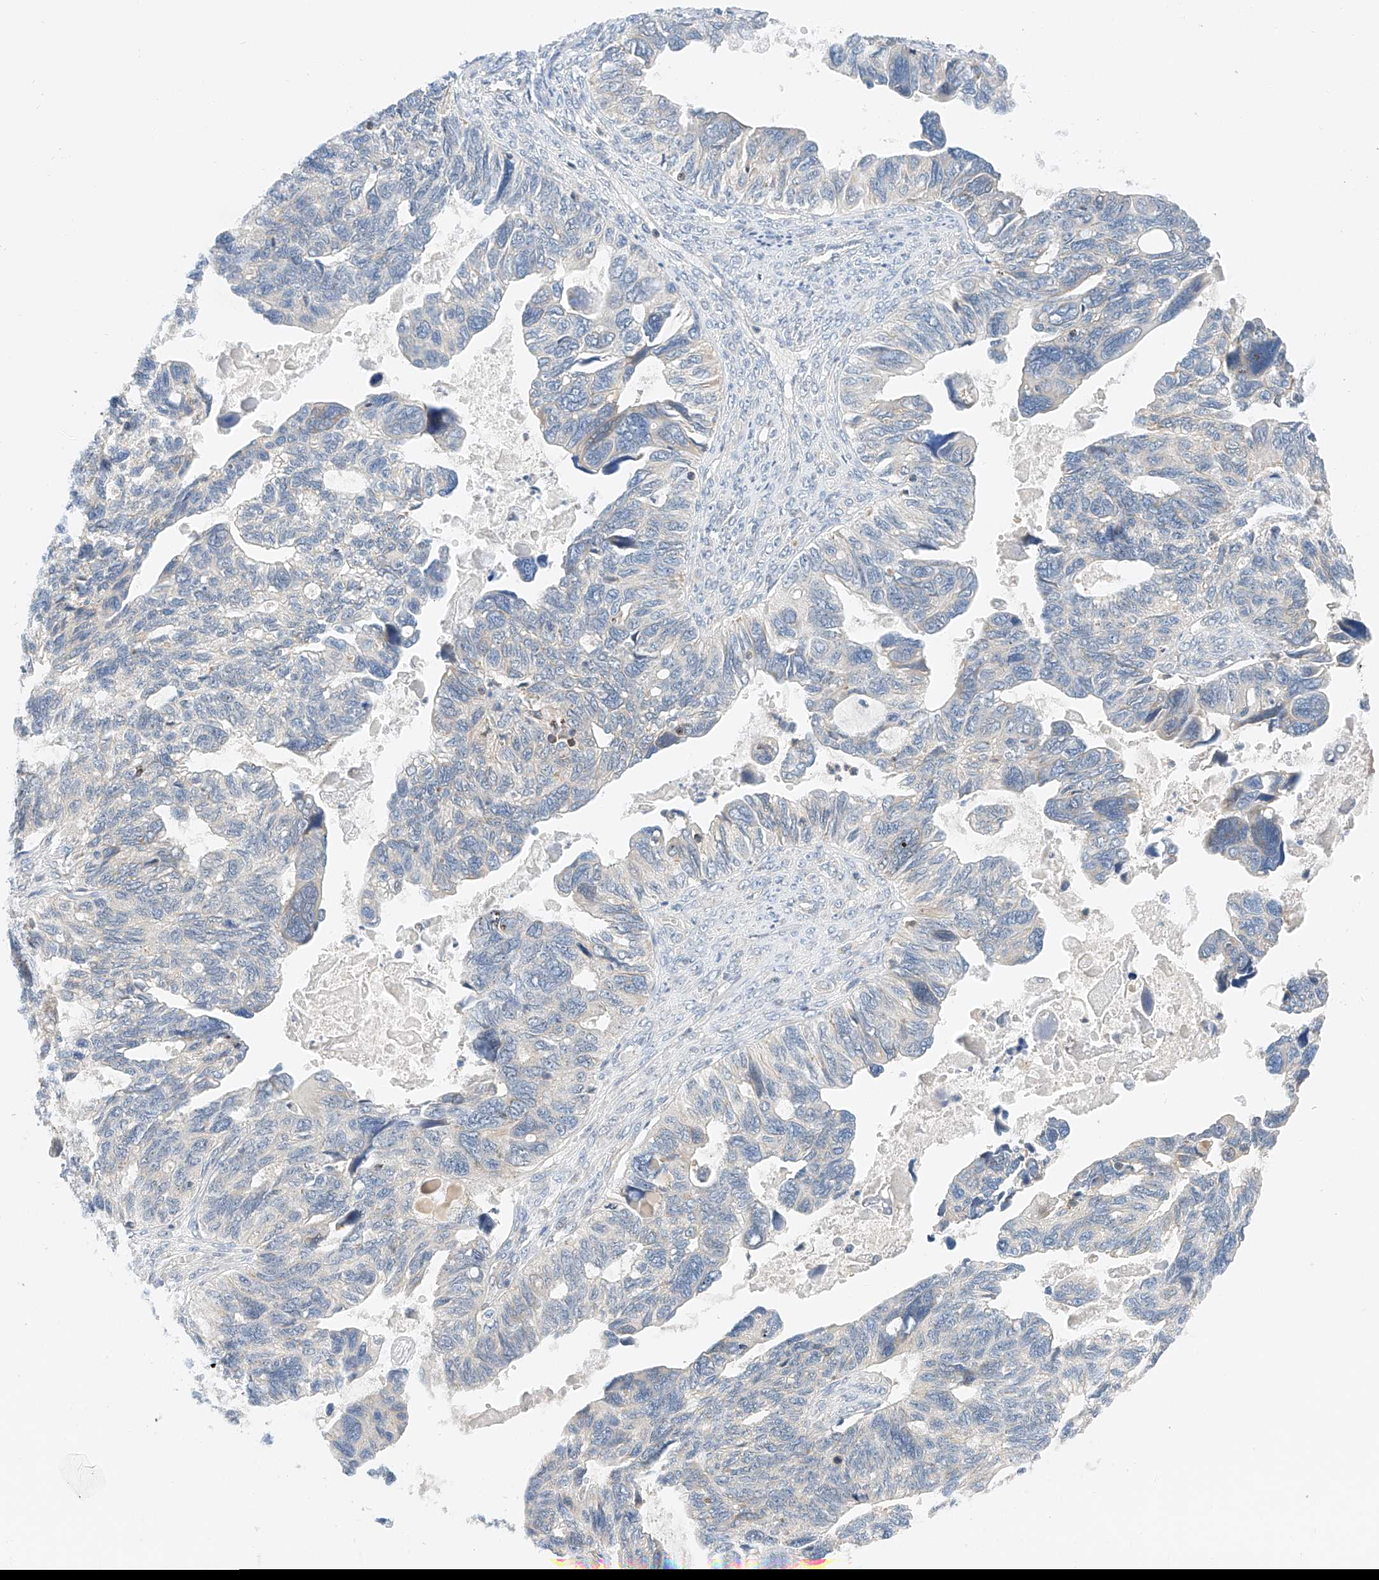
{"staining": {"intensity": "negative", "quantity": "none", "location": "none"}, "tissue": "ovarian cancer", "cell_type": "Tumor cells", "image_type": "cancer", "snomed": [{"axis": "morphology", "description": "Cystadenocarcinoma, serous, NOS"}, {"axis": "topography", "description": "Ovary"}], "caption": "Tumor cells show no significant protein positivity in ovarian cancer (serous cystadenocarcinoma).", "gene": "MFN2", "patient": {"sex": "female", "age": 79}}